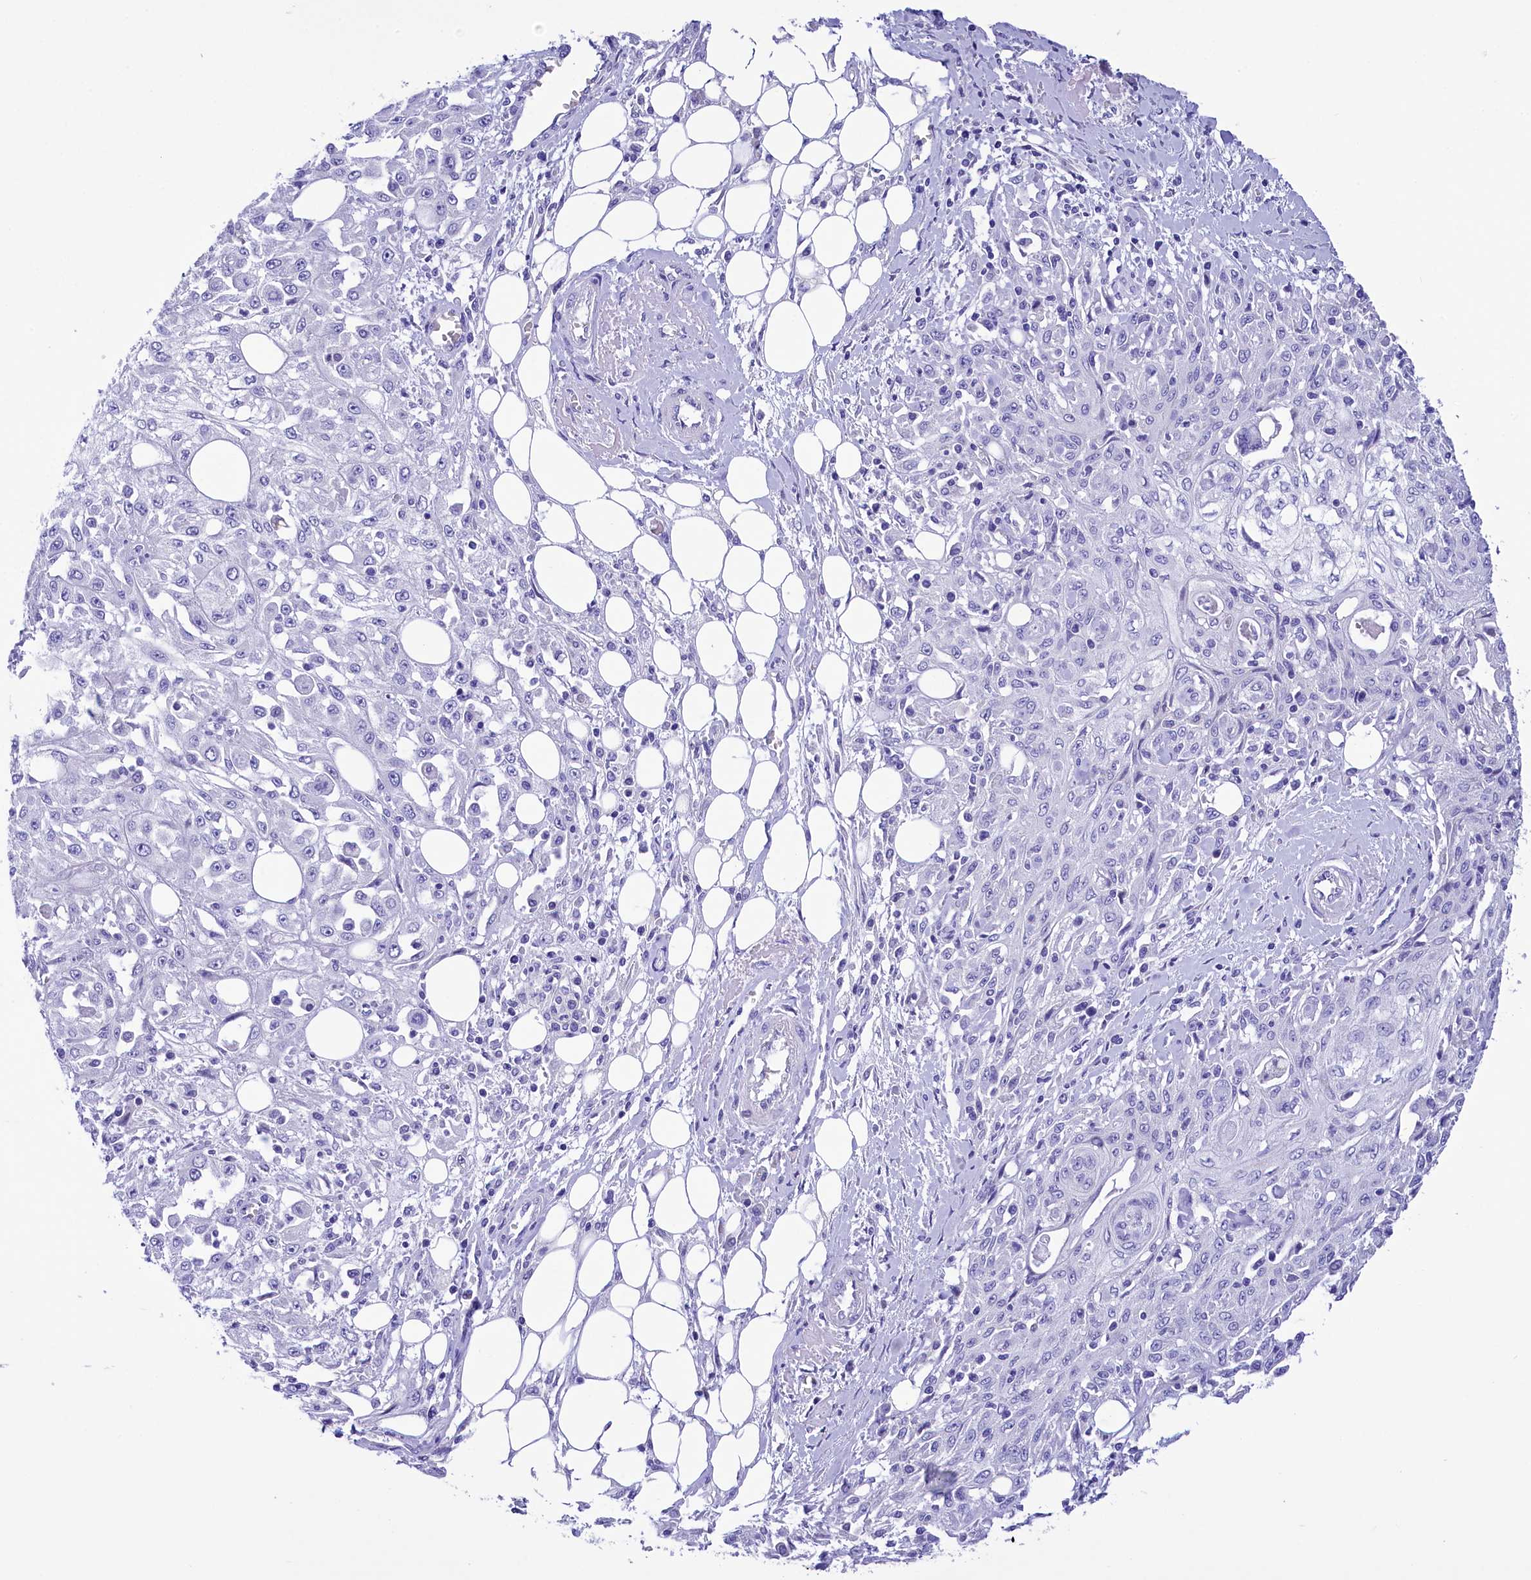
{"staining": {"intensity": "negative", "quantity": "none", "location": "none"}, "tissue": "skin cancer", "cell_type": "Tumor cells", "image_type": "cancer", "snomed": [{"axis": "morphology", "description": "Squamous cell carcinoma, NOS"}, {"axis": "morphology", "description": "Squamous cell carcinoma, metastatic, NOS"}, {"axis": "topography", "description": "Skin"}, {"axis": "topography", "description": "Lymph node"}], "caption": "The photomicrograph demonstrates no staining of tumor cells in skin metastatic squamous cell carcinoma. (DAB (3,3'-diaminobenzidine) IHC visualized using brightfield microscopy, high magnification).", "gene": "TTC36", "patient": {"sex": "male", "age": 75}}